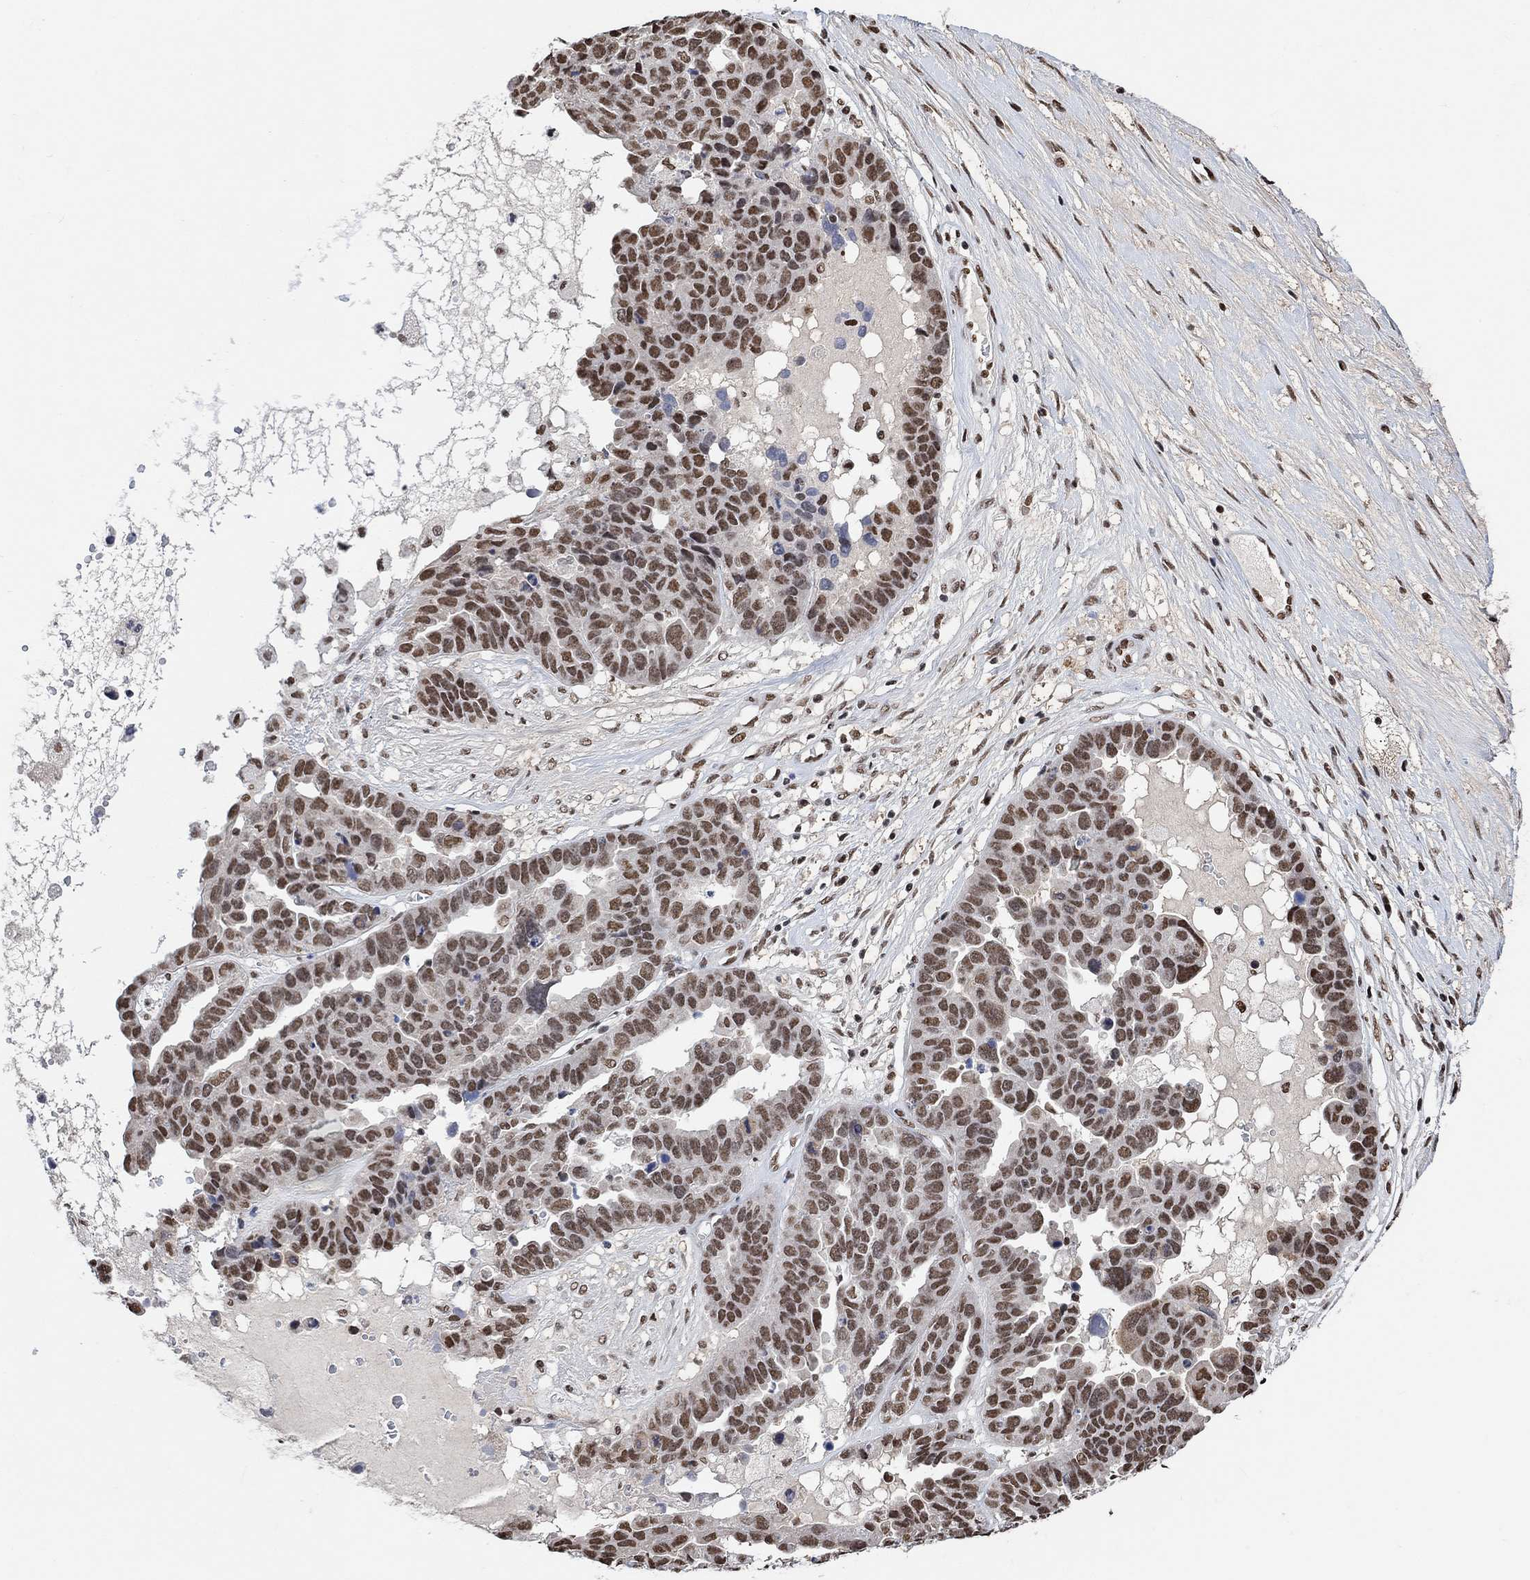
{"staining": {"intensity": "moderate", "quantity": ">75%", "location": "nuclear"}, "tissue": "ovarian cancer", "cell_type": "Tumor cells", "image_type": "cancer", "snomed": [{"axis": "morphology", "description": "Cystadenocarcinoma, serous, NOS"}, {"axis": "topography", "description": "Ovary"}], "caption": "The image displays staining of ovarian serous cystadenocarcinoma, revealing moderate nuclear protein positivity (brown color) within tumor cells.", "gene": "USP39", "patient": {"sex": "female", "age": 87}}